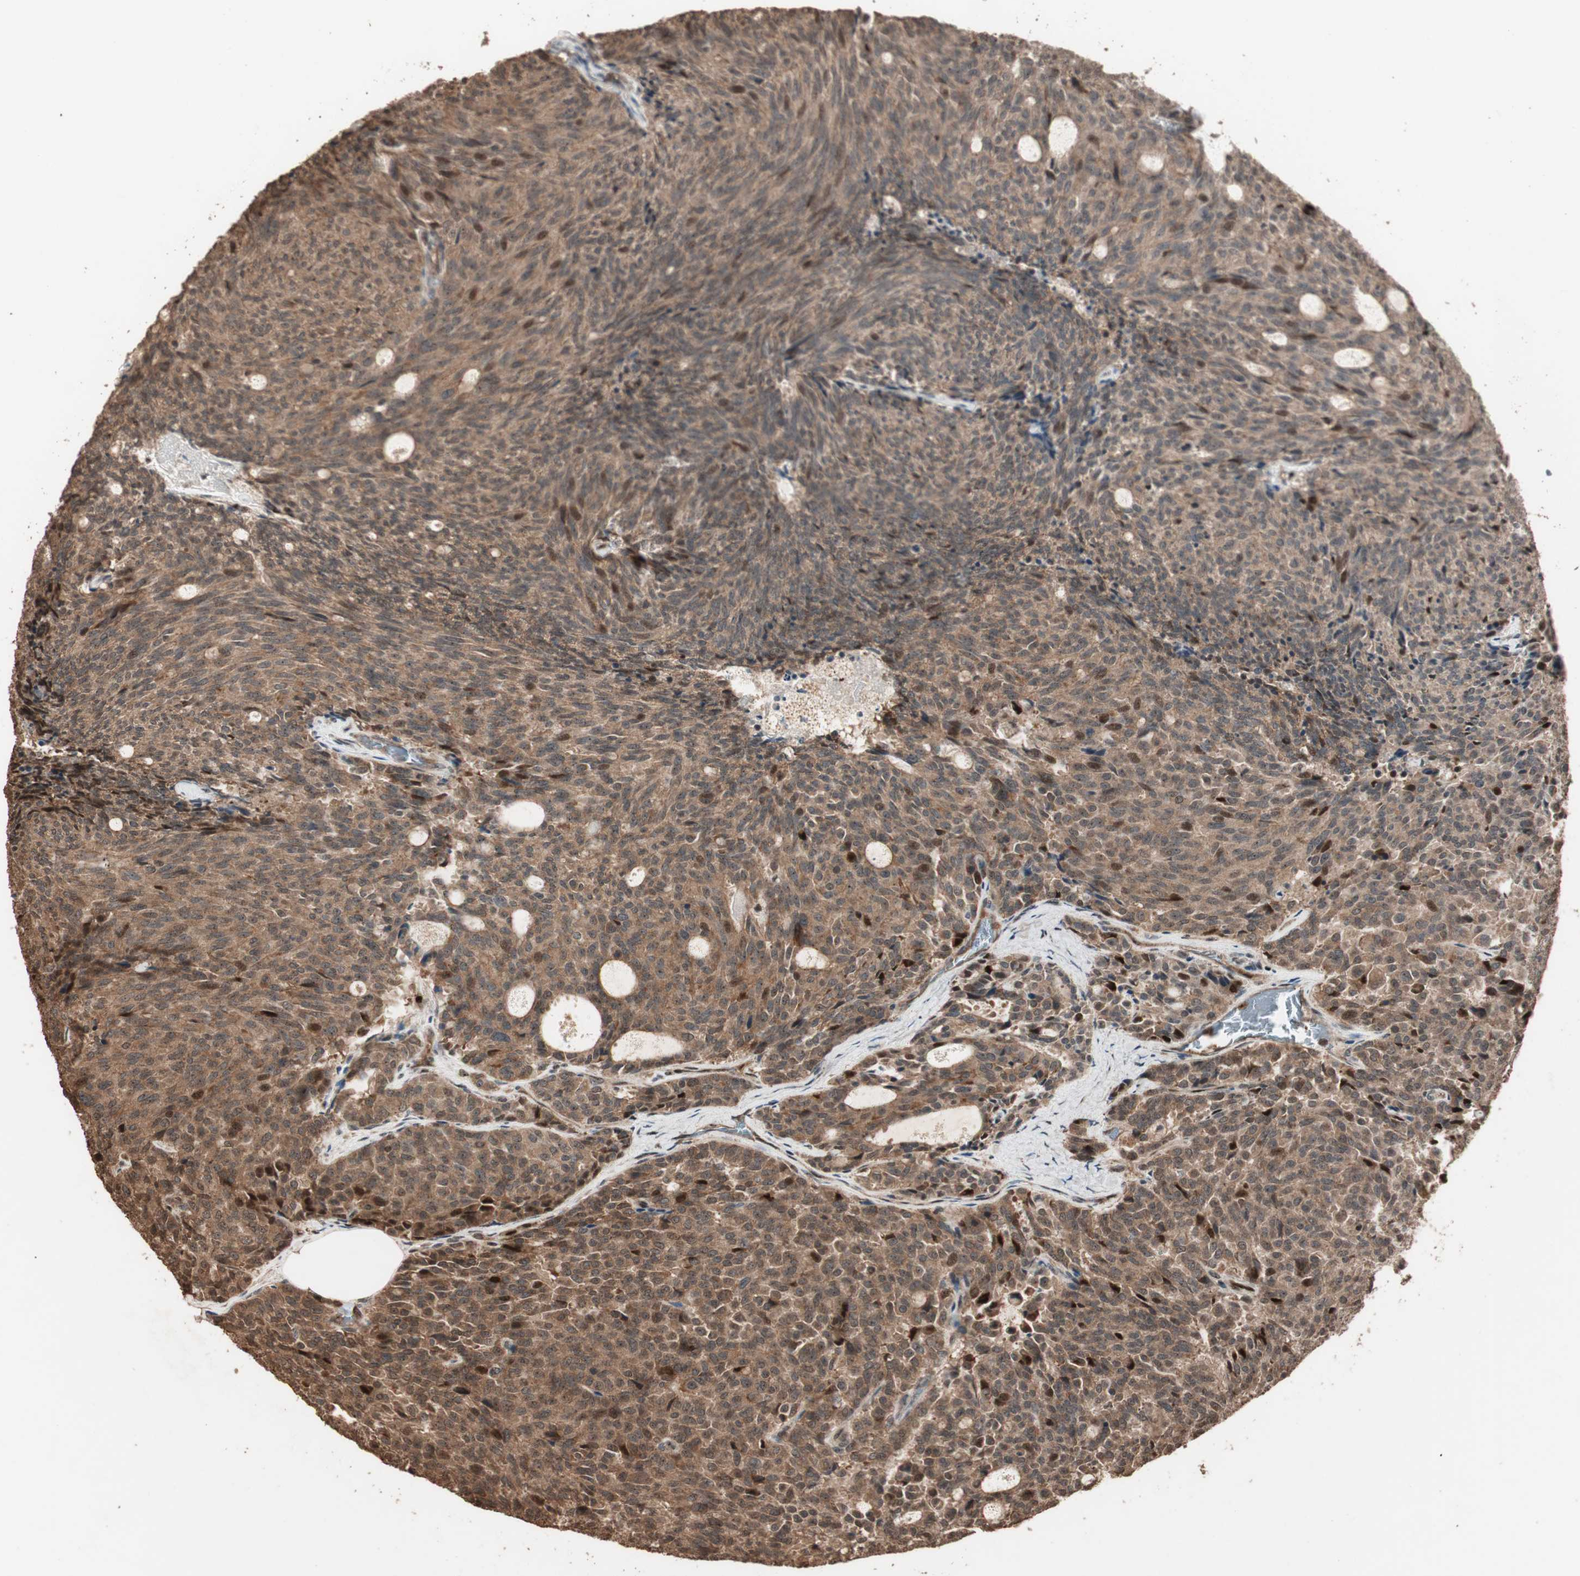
{"staining": {"intensity": "moderate", "quantity": ">75%", "location": "cytoplasmic/membranous,nuclear"}, "tissue": "carcinoid", "cell_type": "Tumor cells", "image_type": "cancer", "snomed": [{"axis": "morphology", "description": "Carcinoid, malignant, NOS"}, {"axis": "topography", "description": "Pancreas"}], "caption": "Tumor cells show moderate cytoplasmic/membranous and nuclear positivity in approximately >75% of cells in malignant carcinoid.", "gene": "USP20", "patient": {"sex": "female", "age": 54}}